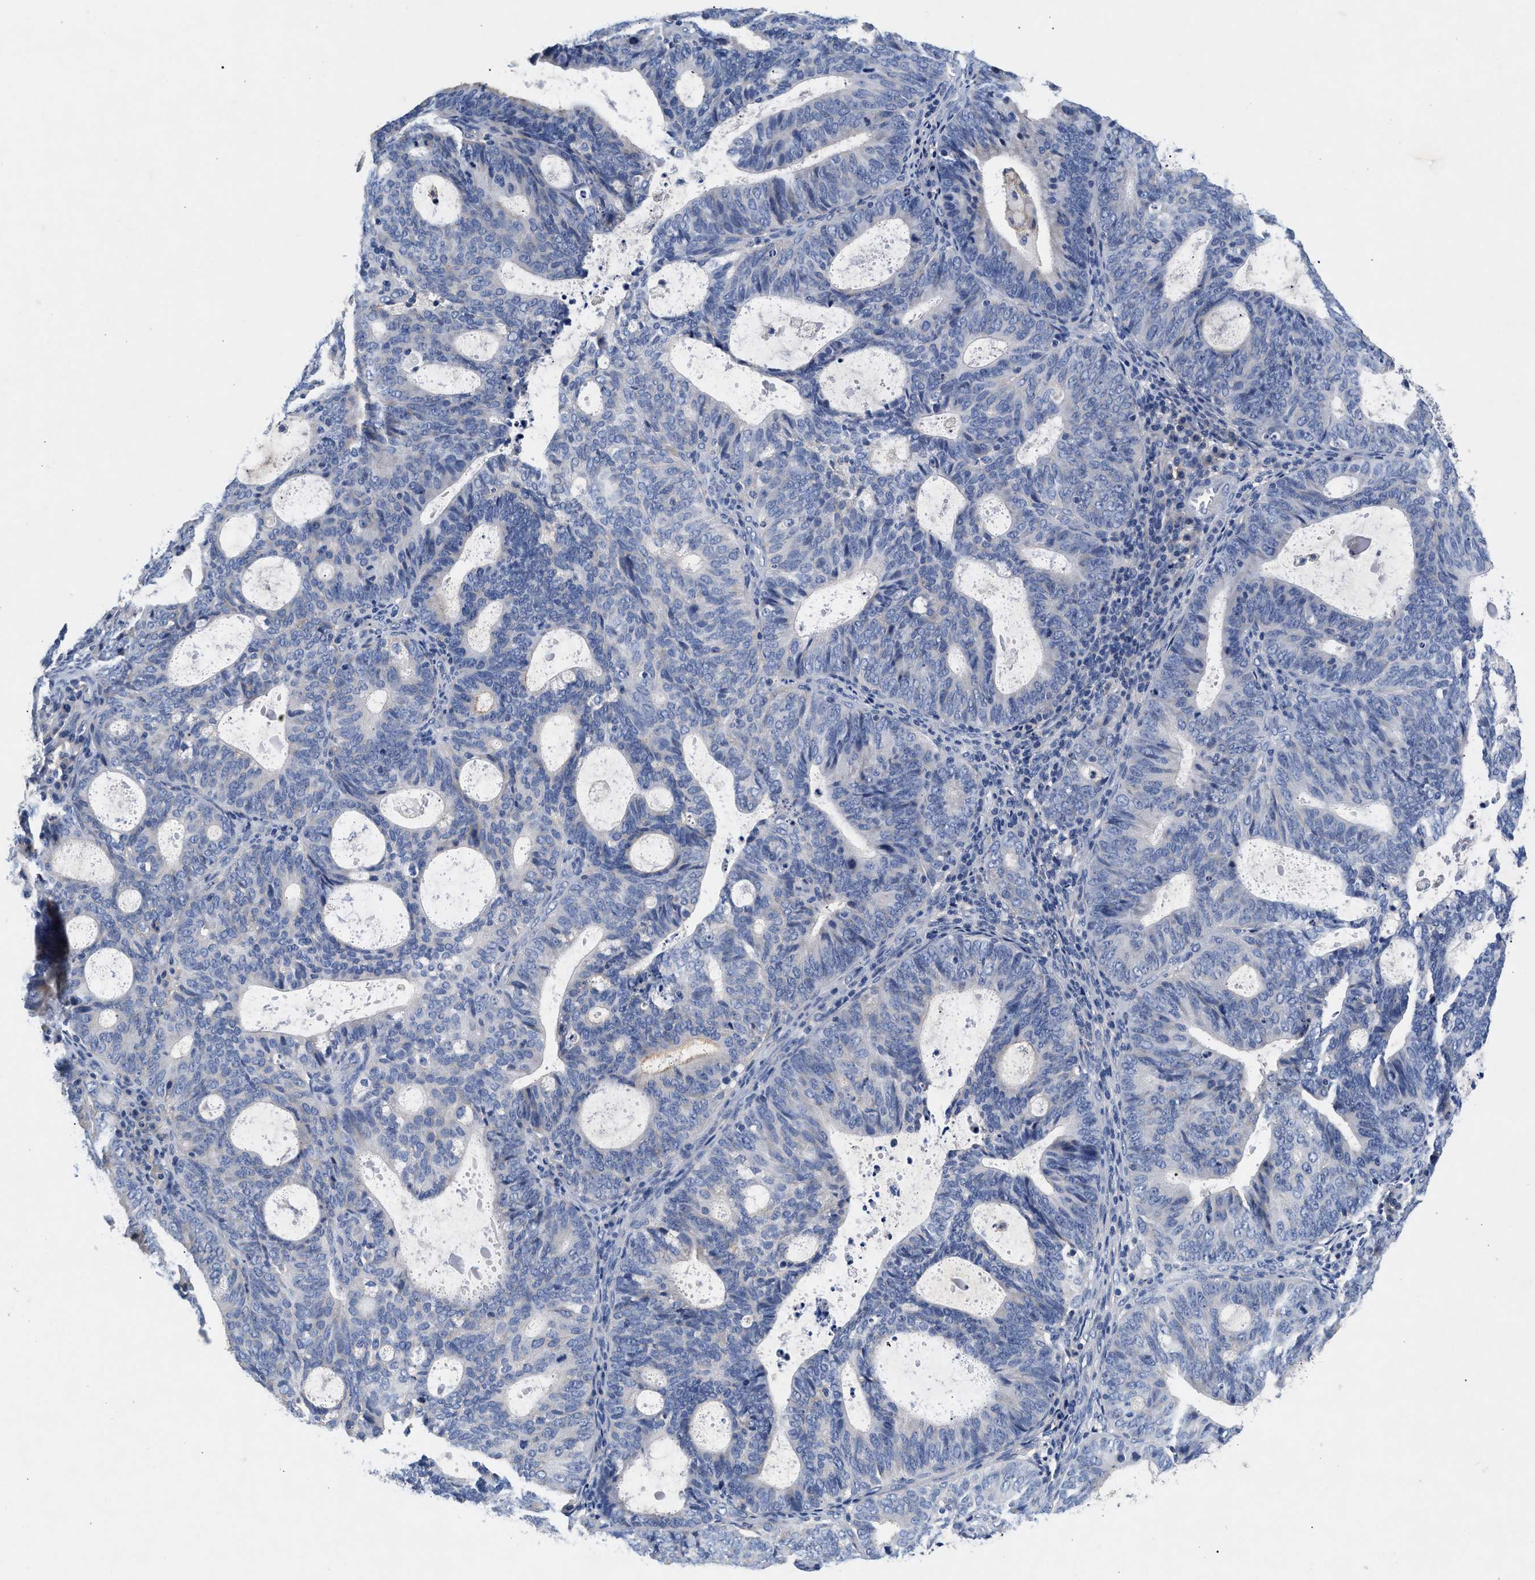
{"staining": {"intensity": "negative", "quantity": "none", "location": "none"}, "tissue": "endometrial cancer", "cell_type": "Tumor cells", "image_type": "cancer", "snomed": [{"axis": "morphology", "description": "Adenocarcinoma, NOS"}, {"axis": "topography", "description": "Uterus"}], "caption": "High power microscopy image of an immunohistochemistry (IHC) micrograph of endometrial cancer, revealing no significant positivity in tumor cells.", "gene": "GNAI3", "patient": {"sex": "female", "age": 83}}